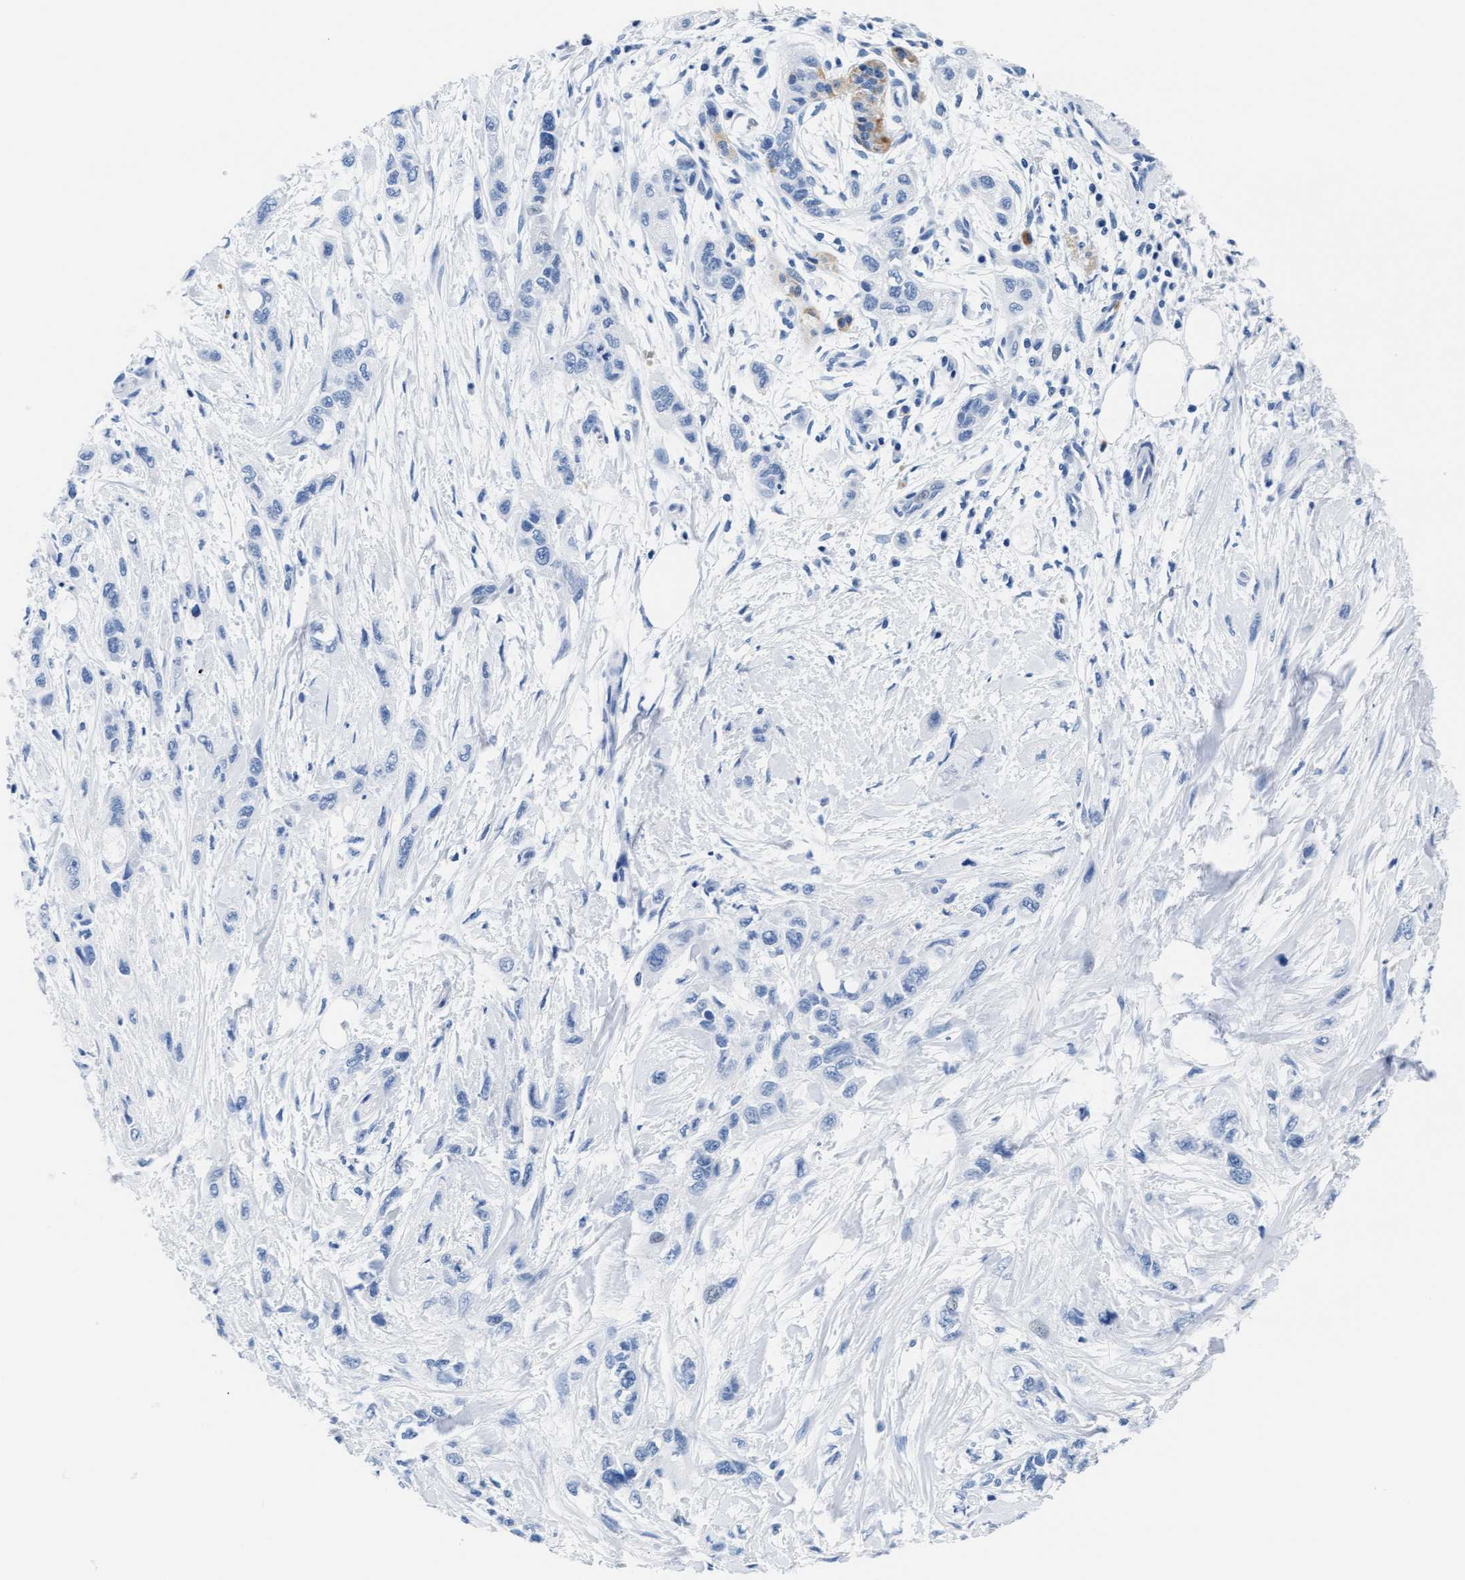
{"staining": {"intensity": "negative", "quantity": "none", "location": "none"}, "tissue": "pancreatic cancer", "cell_type": "Tumor cells", "image_type": "cancer", "snomed": [{"axis": "morphology", "description": "Adenocarcinoma, NOS"}, {"axis": "topography", "description": "Pancreas"}], "caption": "Immunohistochemistry (IHC) photomicrograph of neoplastic tissue: pancreatic cancer (adenocarcinoma) stained with DAB (3,3'-diaminobenzidine) demonstrates no significant protein staining in tumor cells.", "gene": "MMP8", "patient": {"sex": "male", "age": 74}}